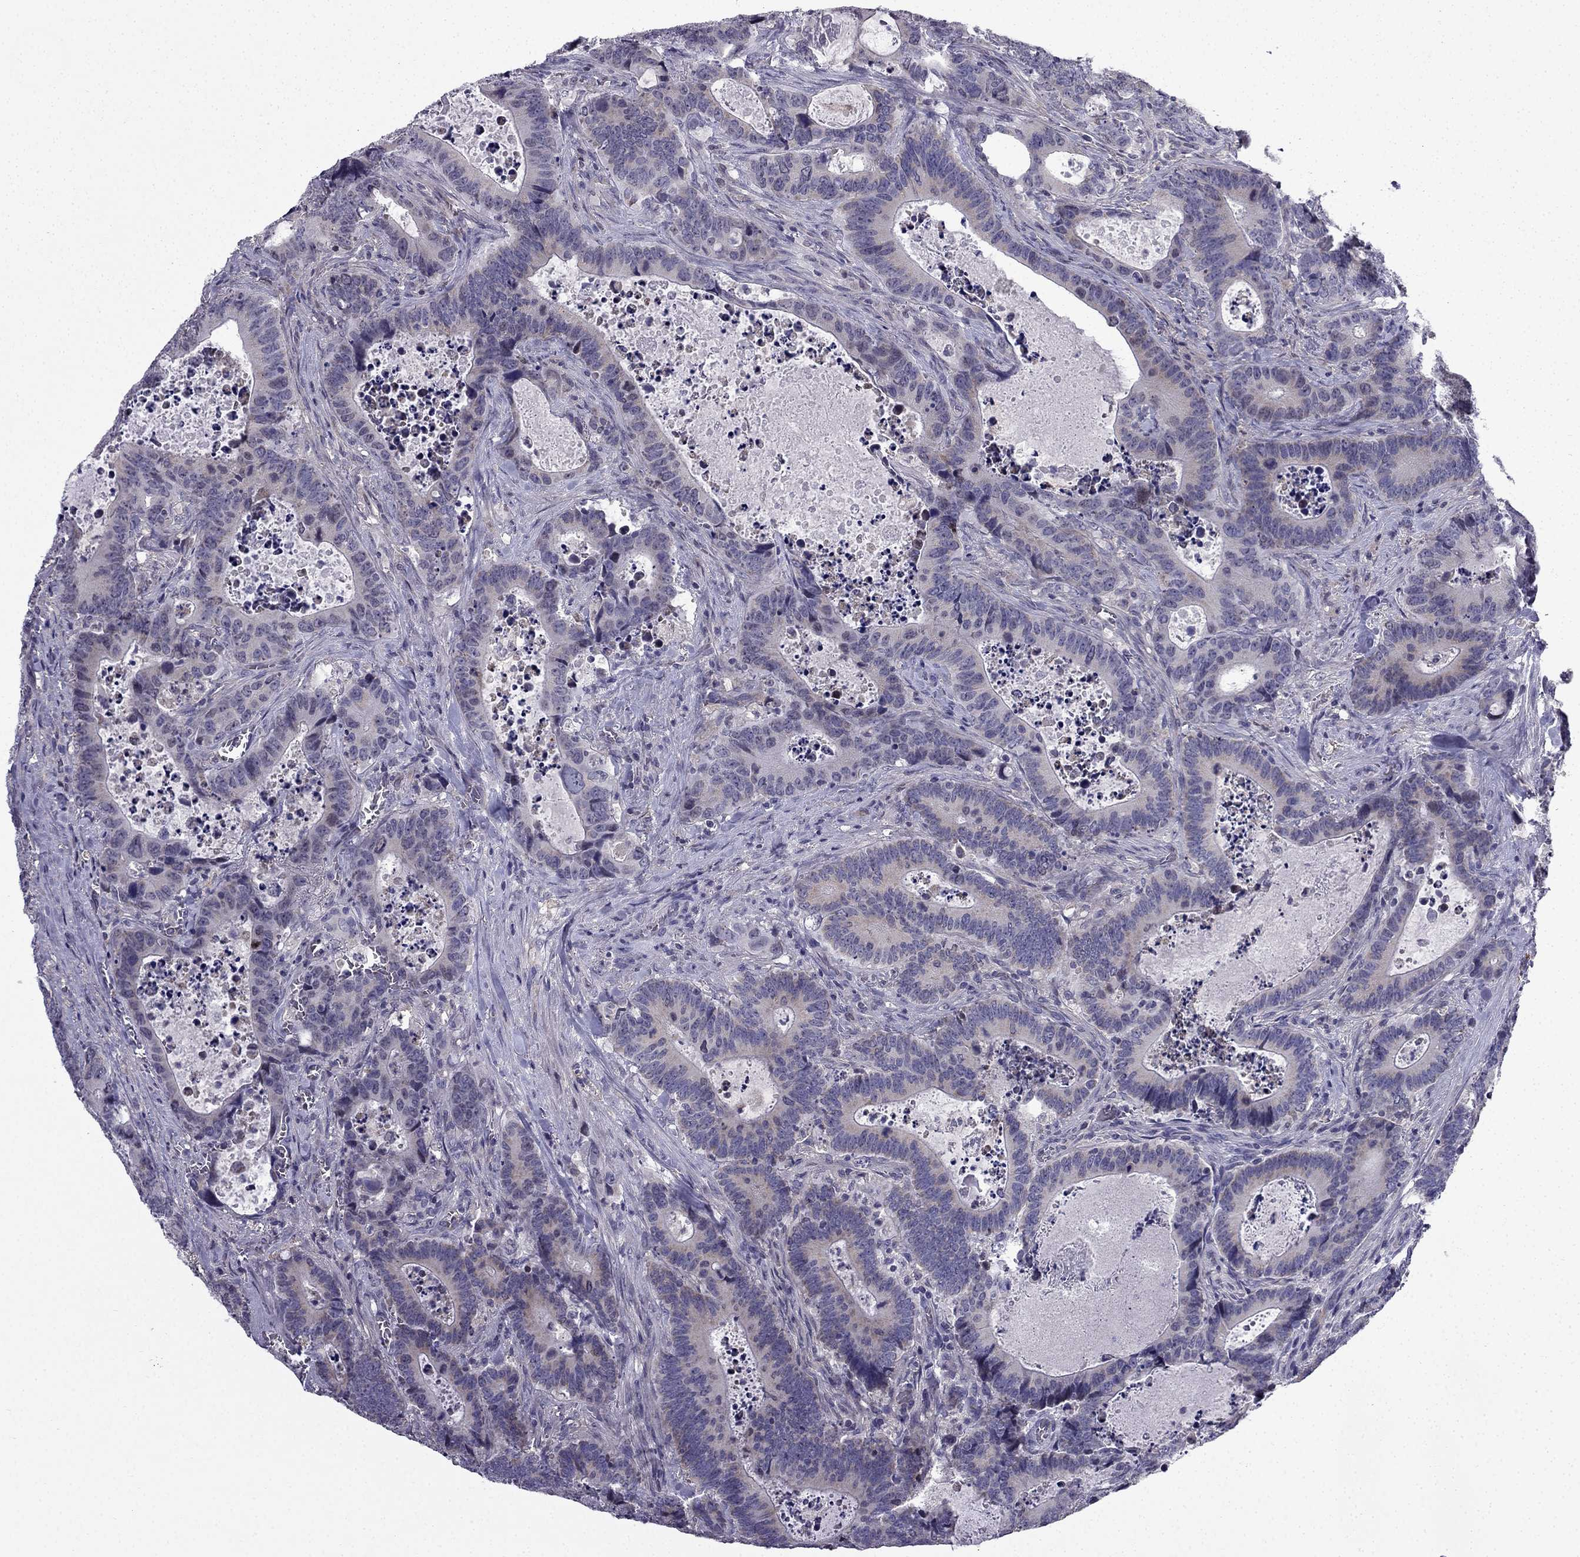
{"staining": {"intensity": "weak", "quantity": ">75%", "location": "cytoplasmic/membranous"}, "tissue": "colorectal cancer", "cell_type": "Tumor cells", "image_type": "cancer", "snomed": [{"axis": "morphology", "description": "Adenocarcinoma, NOS"}, {"axis": "topography", "description": "Colon"}], "caption": "Protein analysis of colorectal cancer tissue shows weak cytoplasmic/membranous expression in approximately >75% of tumor cells. The protein of interest is shown in brown color, while the nuclei are stained blue.", "gene": "SLC6A2", "patient": {"sex": "female", "age": 82}}